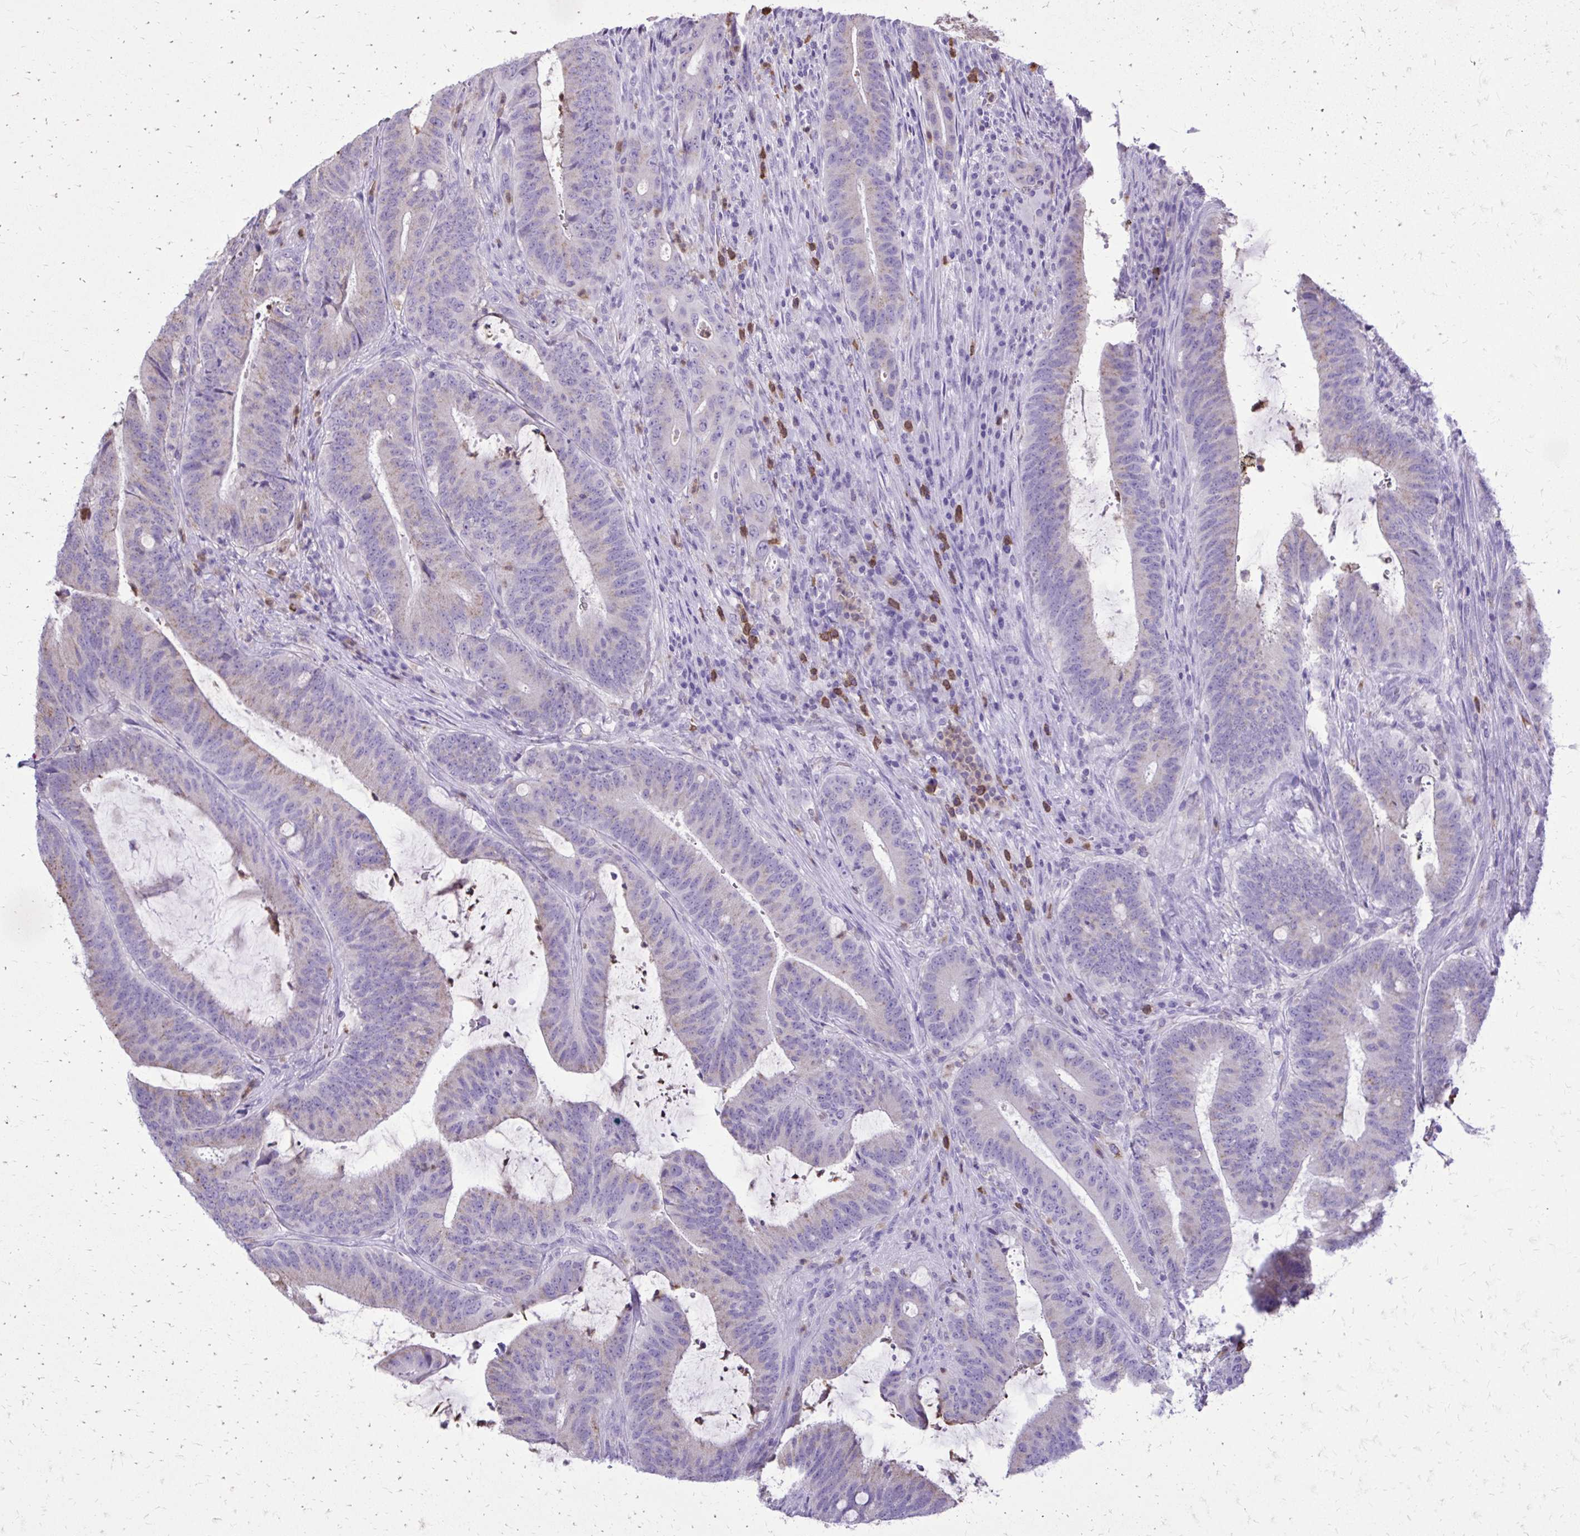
{"staining": {"intensity": "negative", "quantity": "none", "location": "none"}, "tissue": "colorectal cancer", "cell_type": "Tumor cells", "image_type": "cancer", "snomed": [{"axis": "morphology", "description": "Adenocarcinoma, NOS"}, {"axis": "topography", "description": "Colon"}], "caption": "Colorectal cancer was stained to show a protein in brown. There is no significant positivity in tumor cells. The staining was performed using DAB (3,3'-diaminobenzidine) to visualize the protein expression in brown, while the nuclei were stained in blue with hematoxylin (Magnification: 20x).", "gene": "CAT", "patient": {"sex": "female", "age": 43}}